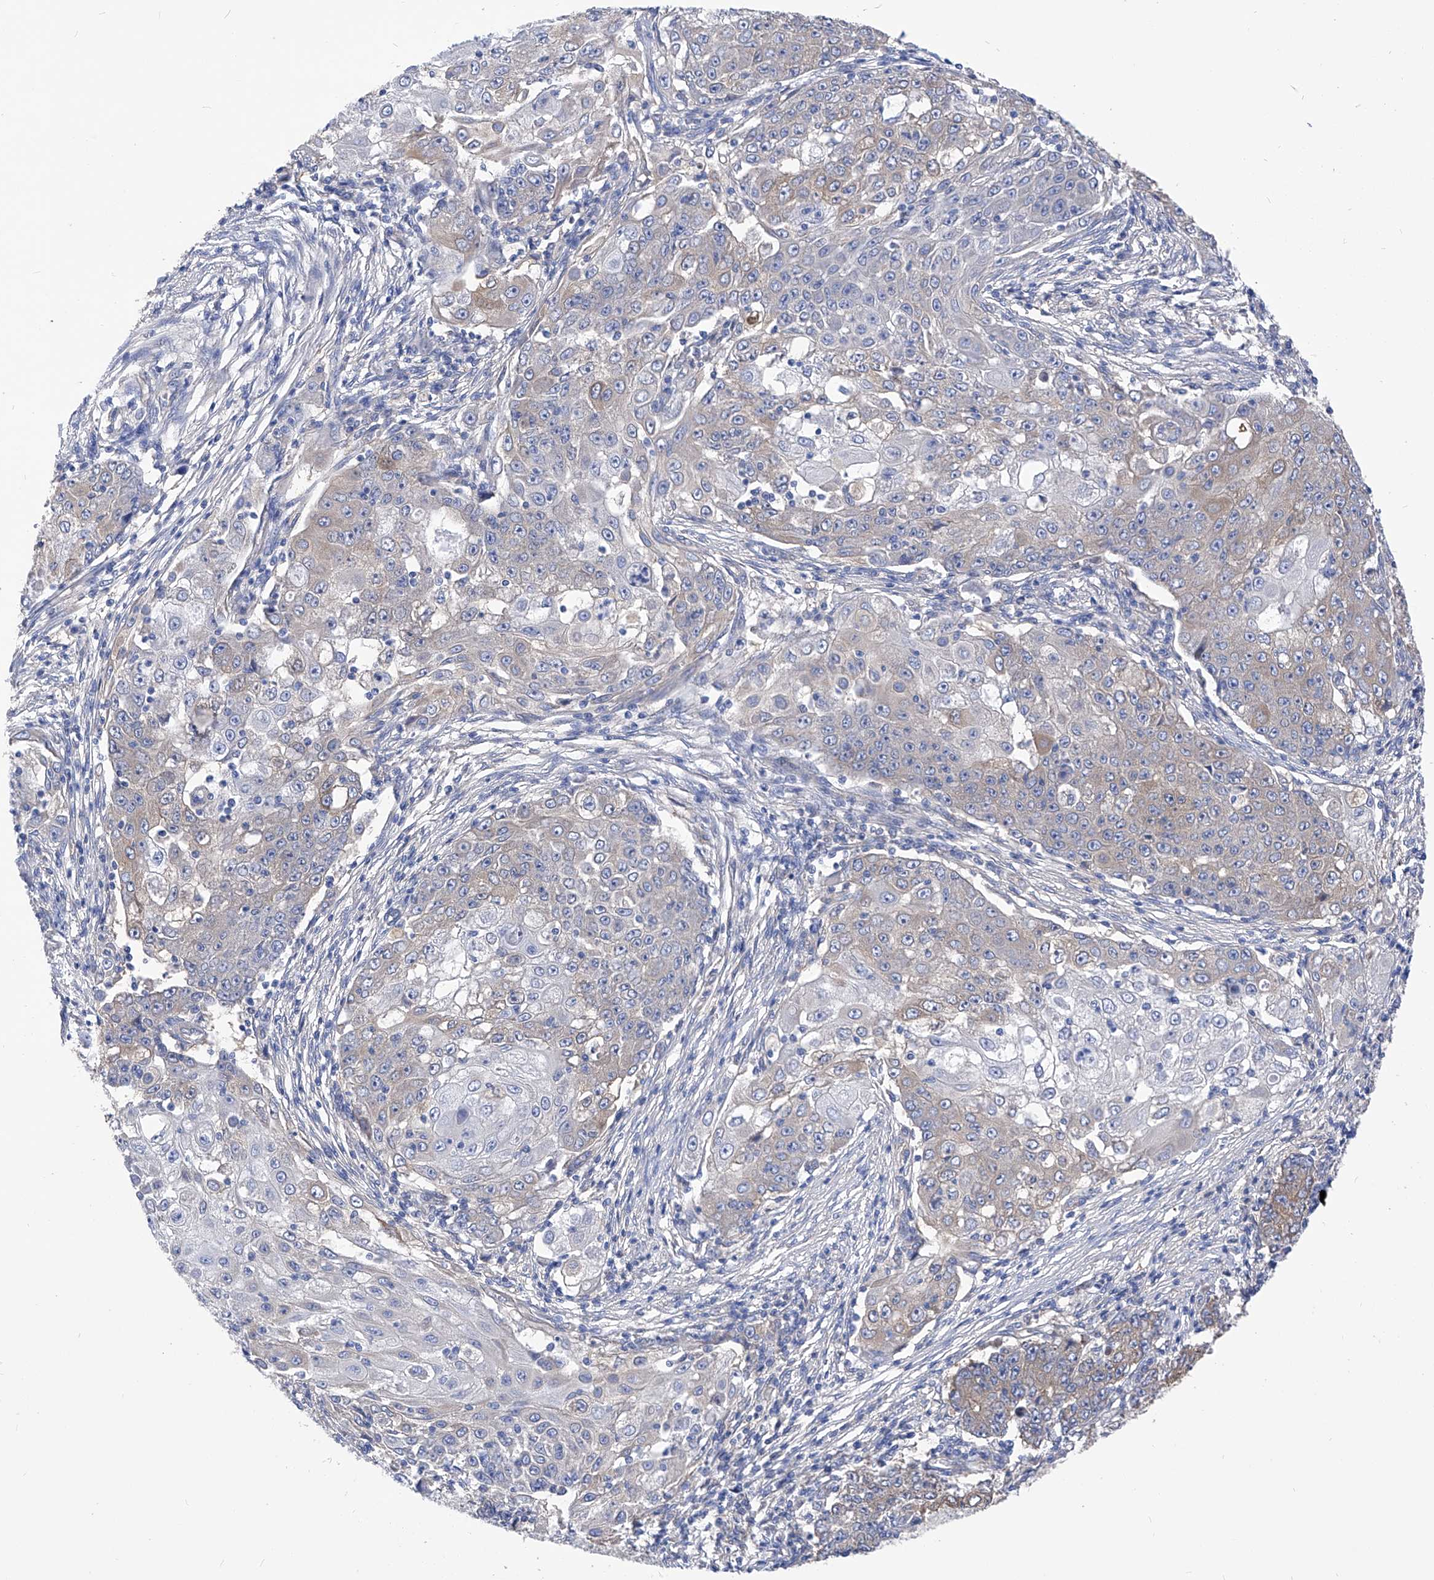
{"staining": {"intensity": "weak", "quantity": "<25%", "location": "cytoplasmic/membranous"}, "tissue": "ovarian cancer", "cell_type": "Tumor cells", "image_type": "cancer", "snomed": [{"axis": "morphology", "description": "Carcinoma, endometroid"}, {"axis": "topography", "description": "Ovary"}], "caption": "Immunohistochemistry (IHC) micrograph of neoplastic tissue: ovarian cancer (endometroid carcinoma) stained with DAB (3,3'-diaminobenzidine) shows no significant protein staining in tumor cells.", "gene": "XPNPEP1", "patient": {"sex": "female", "age": 42}}